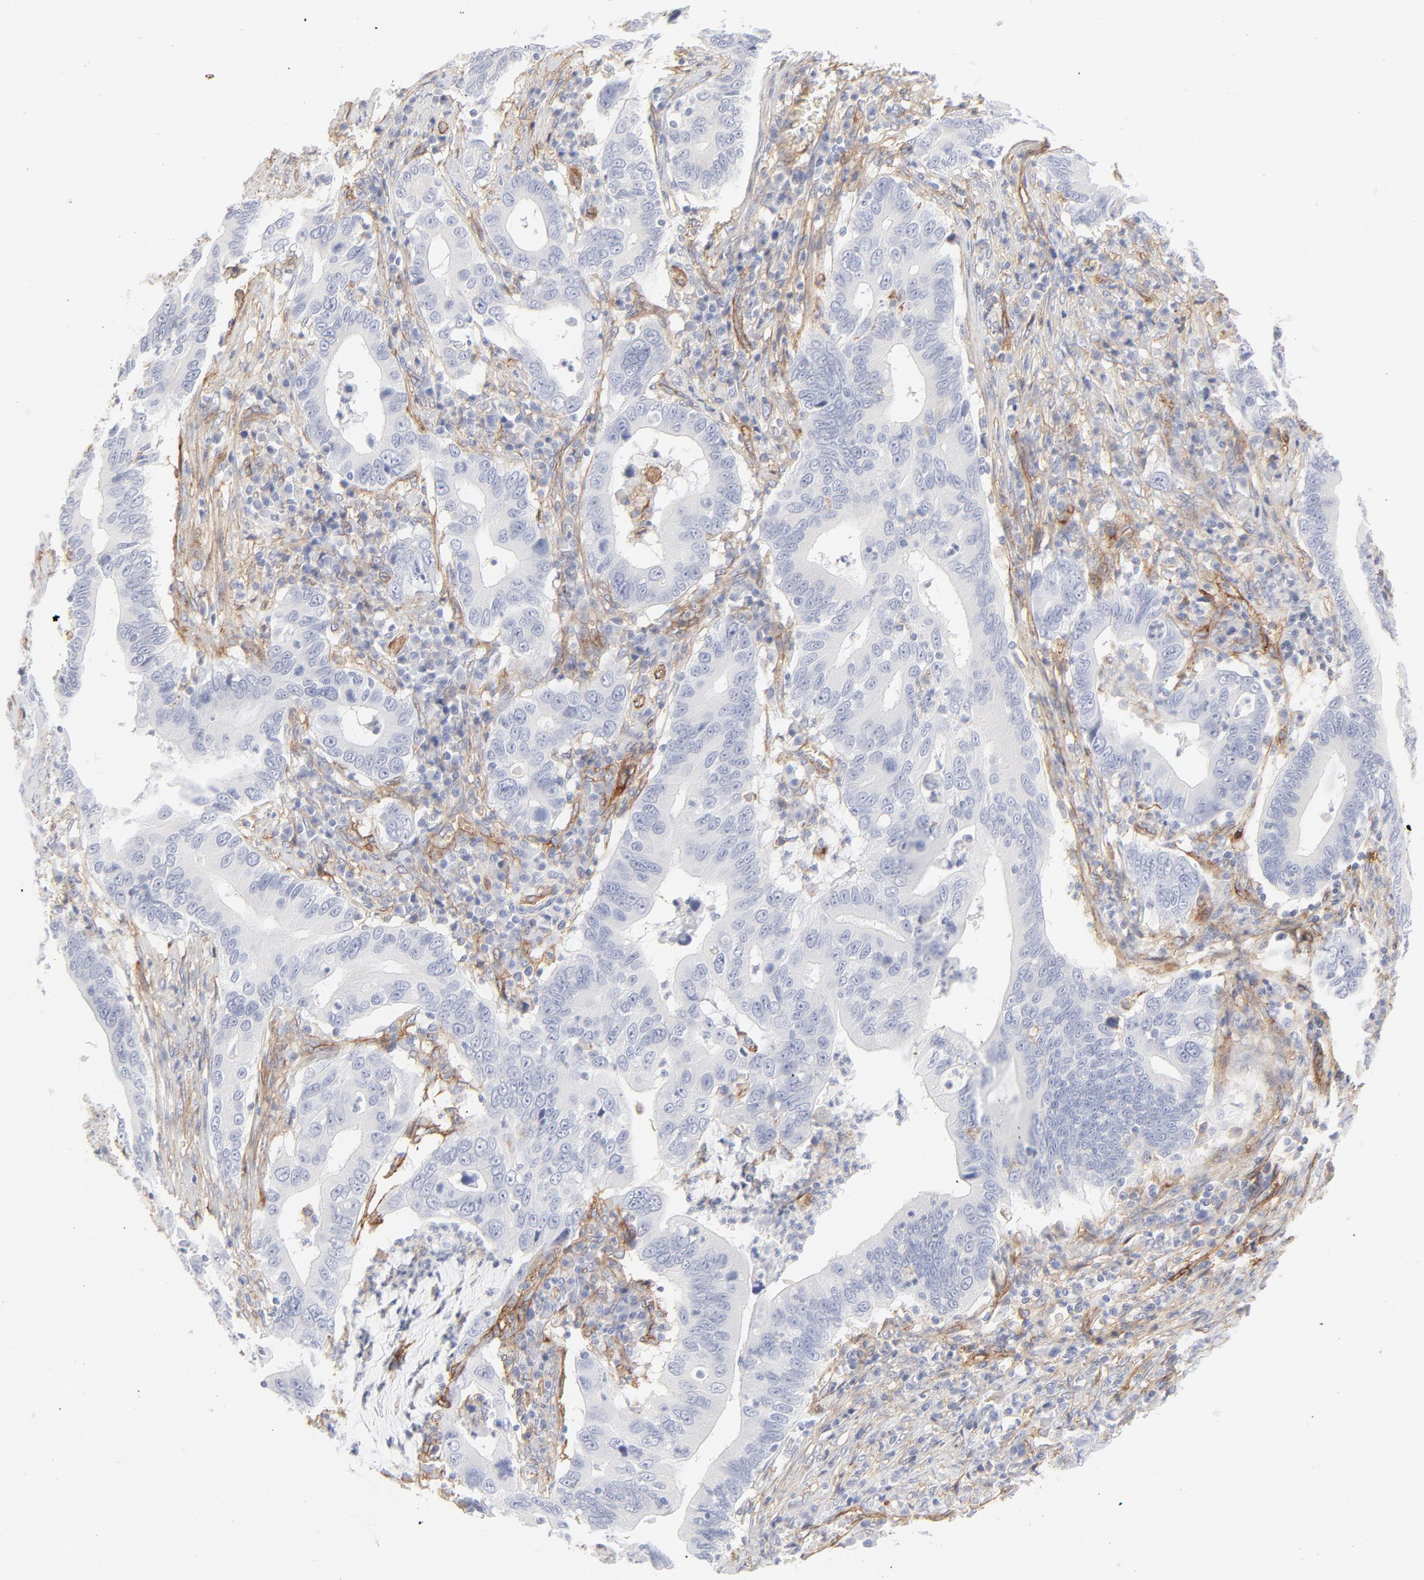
{"staining": {"intensity": "negative", "quantity": "none", "location": "none"}, "tissue": "stomach cancer", "cell_type": "Tumor cells", "image_type": "cancer", "snomed": [{"axis": "morphology", "description": "Adenocarcinoma, NOS"}, {"axis": "topography", "description": "Stomach, upper"}], "caption": "IHC photomicrograph of neoplastic tissue: human stomach cancer stained with DAB exhibits no significant protein positivity in tumor cells.", "gene": "ITGA5", "patient": {"sex": "male", "age": 63}}